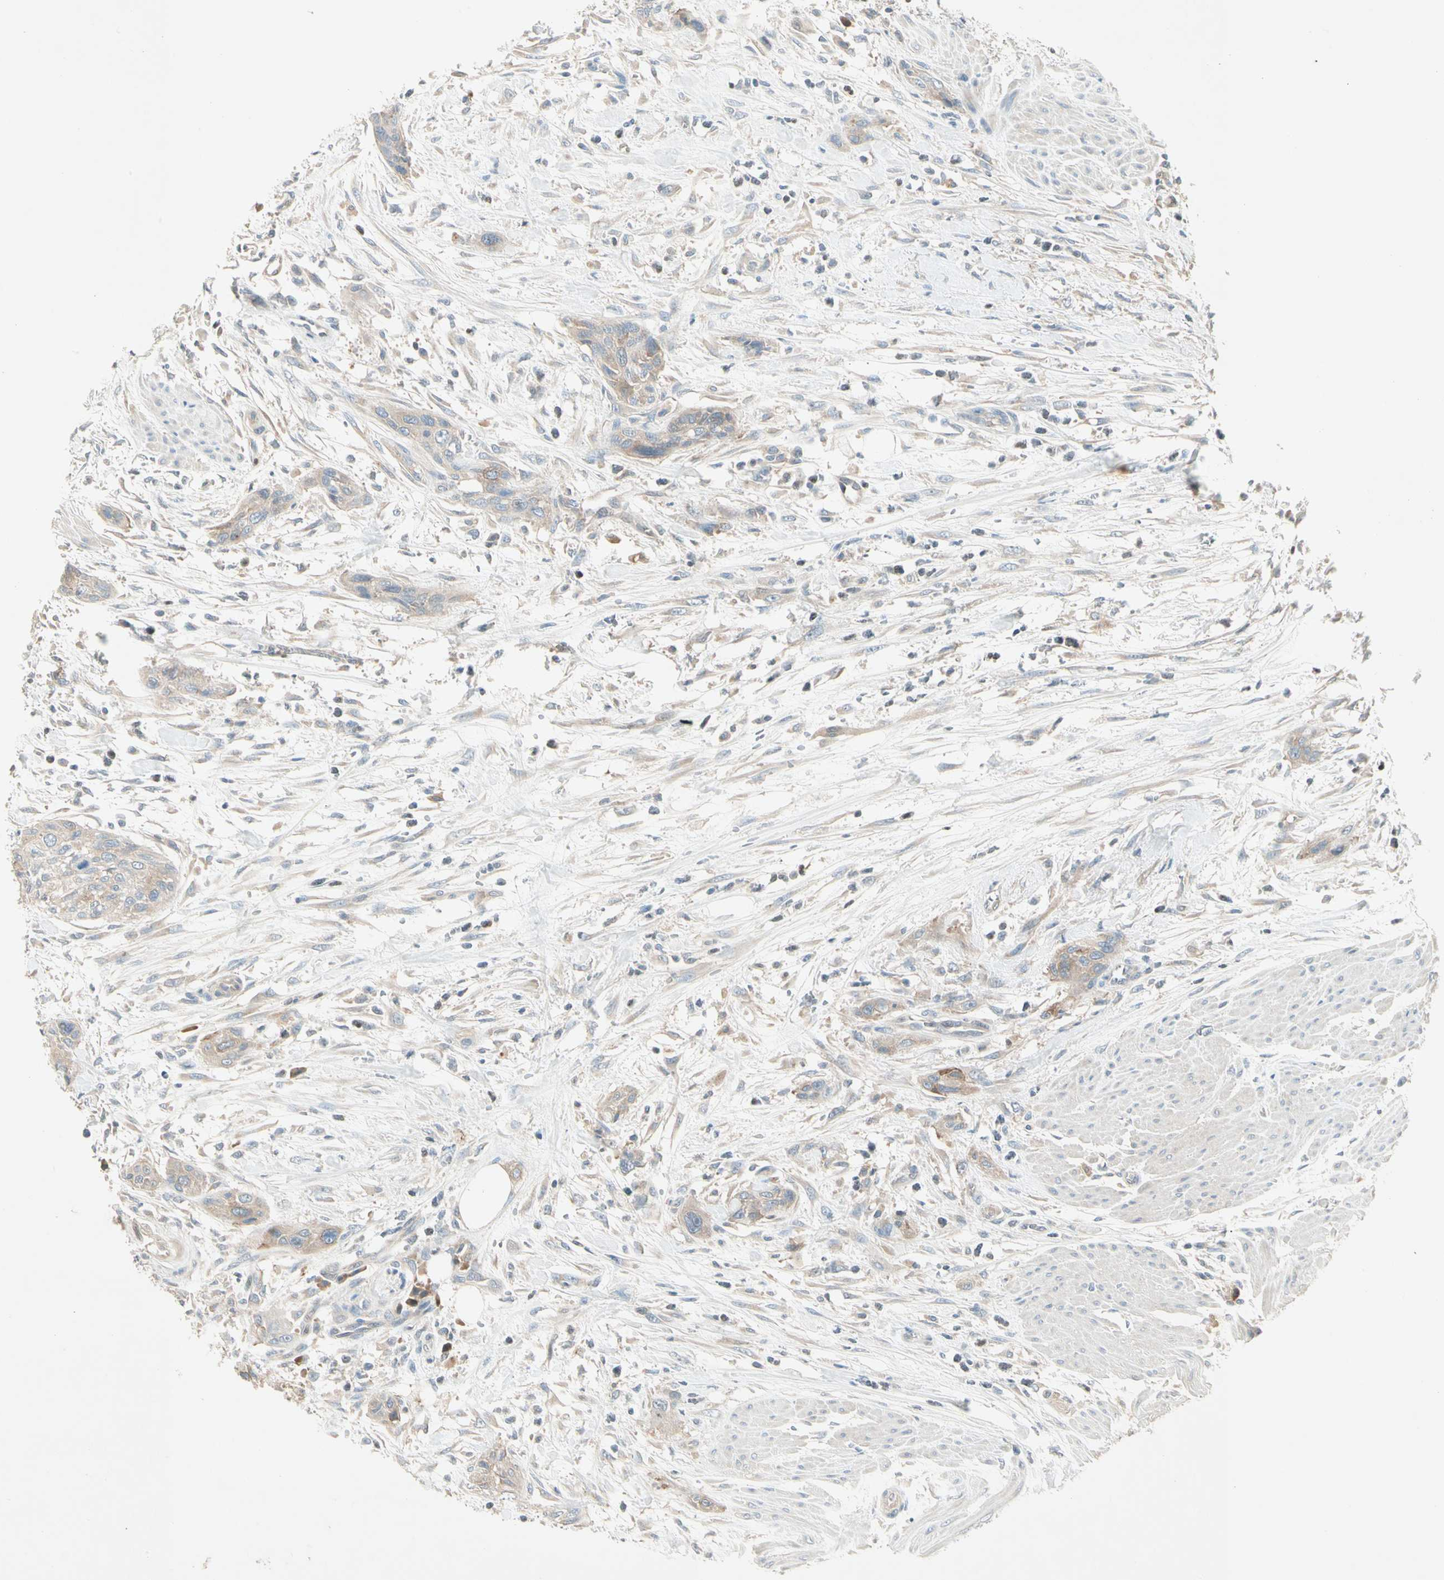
{"staining": {"intensity": "weak", "quantity": ">75%", "location": "cytoplasmic/membranous"}, "tissue": "urothelial cancer", "cell_type": "Tumor cells", "image_type": "cancer", "snomed": [{"axis": "morphology", "description": "Urothelial carcinoma, High grade"}, {"axis": "topography", "description": "Urinary bladder"}], "caption": "Protein expression analysis of human high-grade urothelial carcinoma reveals weak cytoplasmic/membranous staining in approximately >75% of tumor cells. Ihc stains the protein of interest in brown and the nuclei are stained blue.", "gene": "IL1R1", "patient": {"sex": "male", "age": 35}}